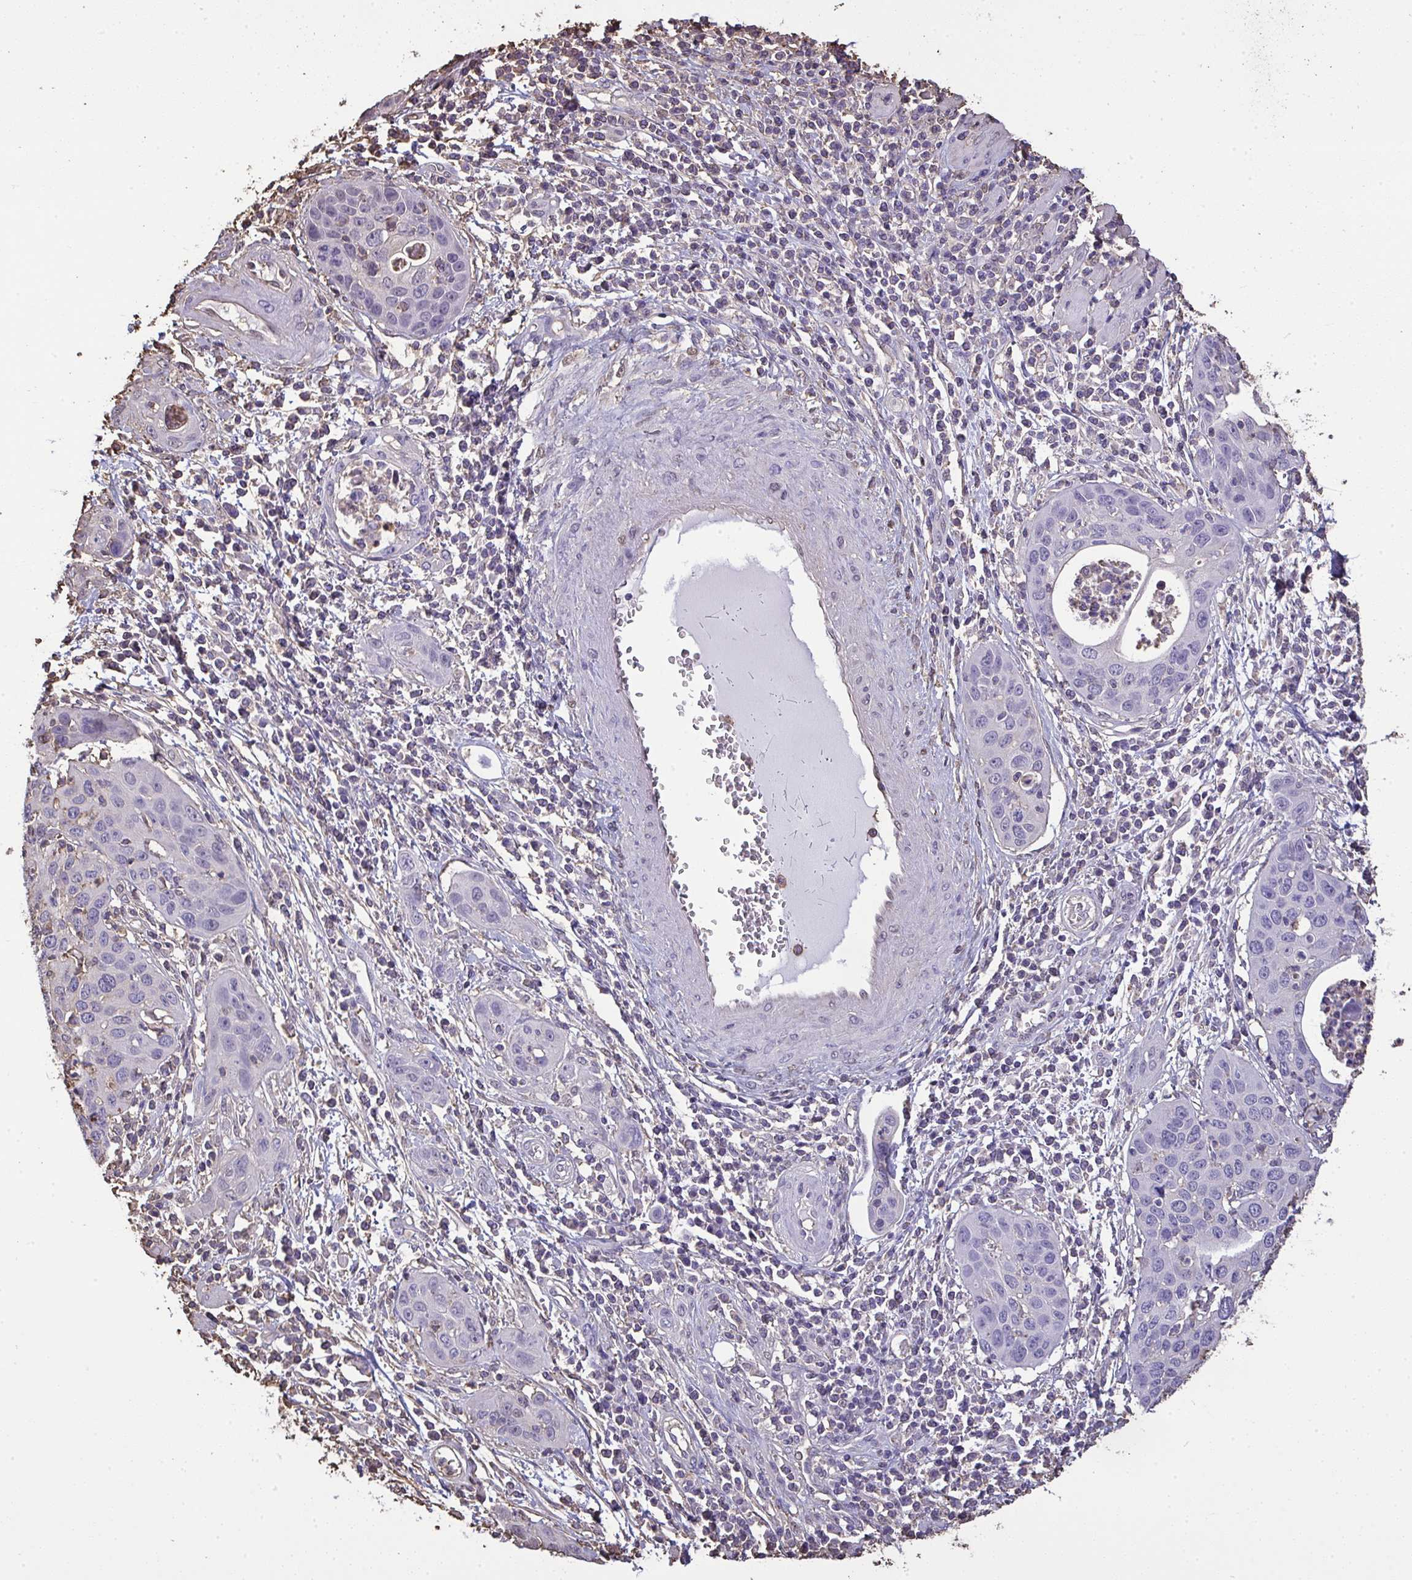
{"staining": {"intensity": "negative", "quantity": "none", "location": "none"}, "tissue": "cervical cancer", "cell_type": "Tumor cells", "image_type": "cancer", "snomed": [{"axis": "morphology", "description": "Squamous cell carcinoma, NOS"}, {"axis": "topography", "description": "Cervix"}], "caption": "This is a photomicrograph of immunohistochemistry staining of cervical squamous cell carcinoma, which shows no staining in tumor cells.", "gene": "ANXA5", "patient": {"sex": "female", "age": 36}}